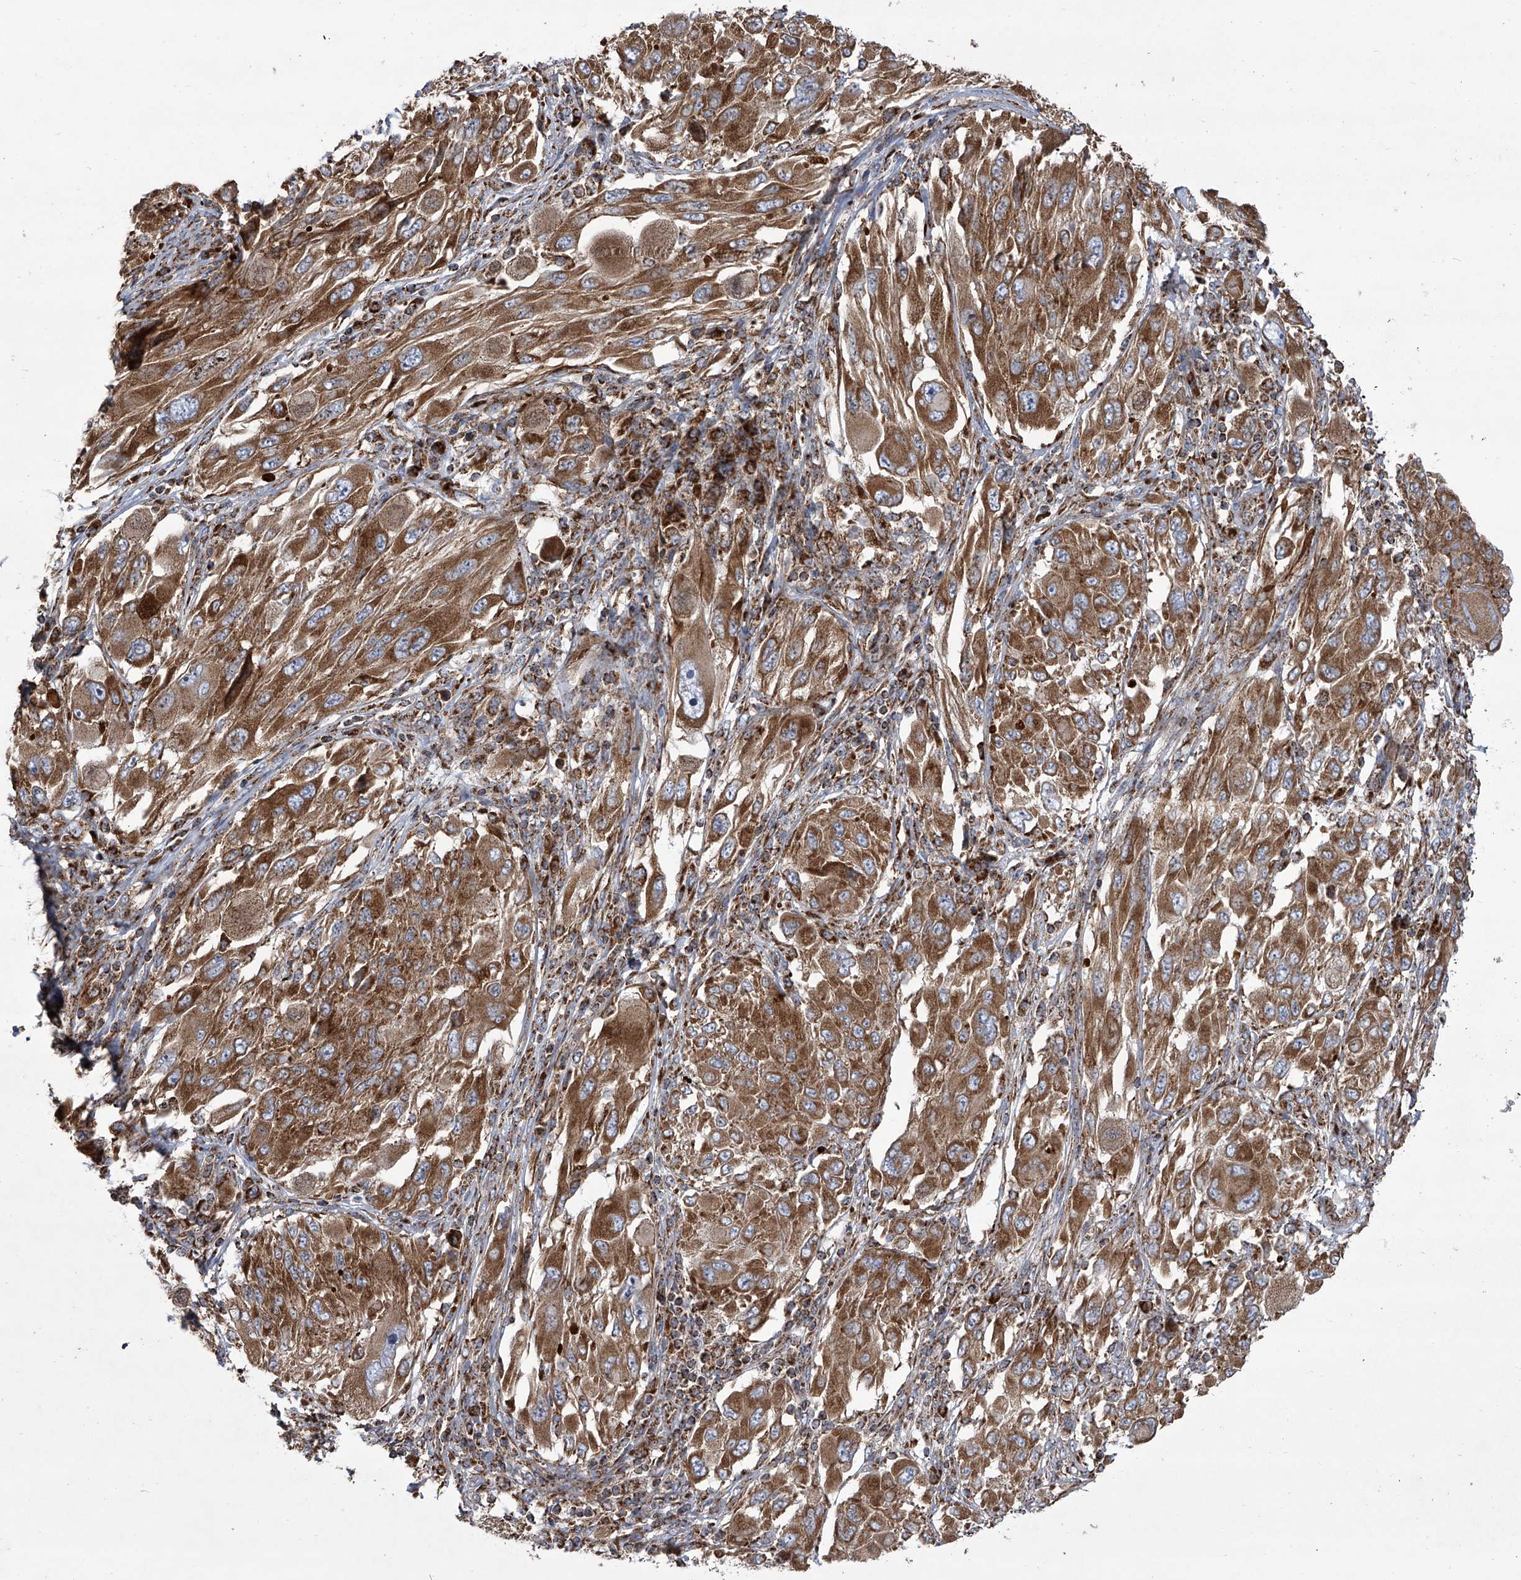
{"staining": {"intensity": "moderate", "quantity": ">75%", "location": "cytoplasmic/membranous"}, "tissue": "melanoma", "cell_type": "Tumor cells", "image_type": "cancer", "snomed": [{"axis": "morphology", "description": "Malignant melanoma, NOS"}, {"axis": "topography", "description": "Skin"}], "caption": "Immunohistochemical staining of malignant melanoma shows medium levels of moderate cytoplasmic/membranous protein positivity in about >75% of tumor cells.", "gene": "ZC3H15", "patient": {"sex": "female", "age": 91}}